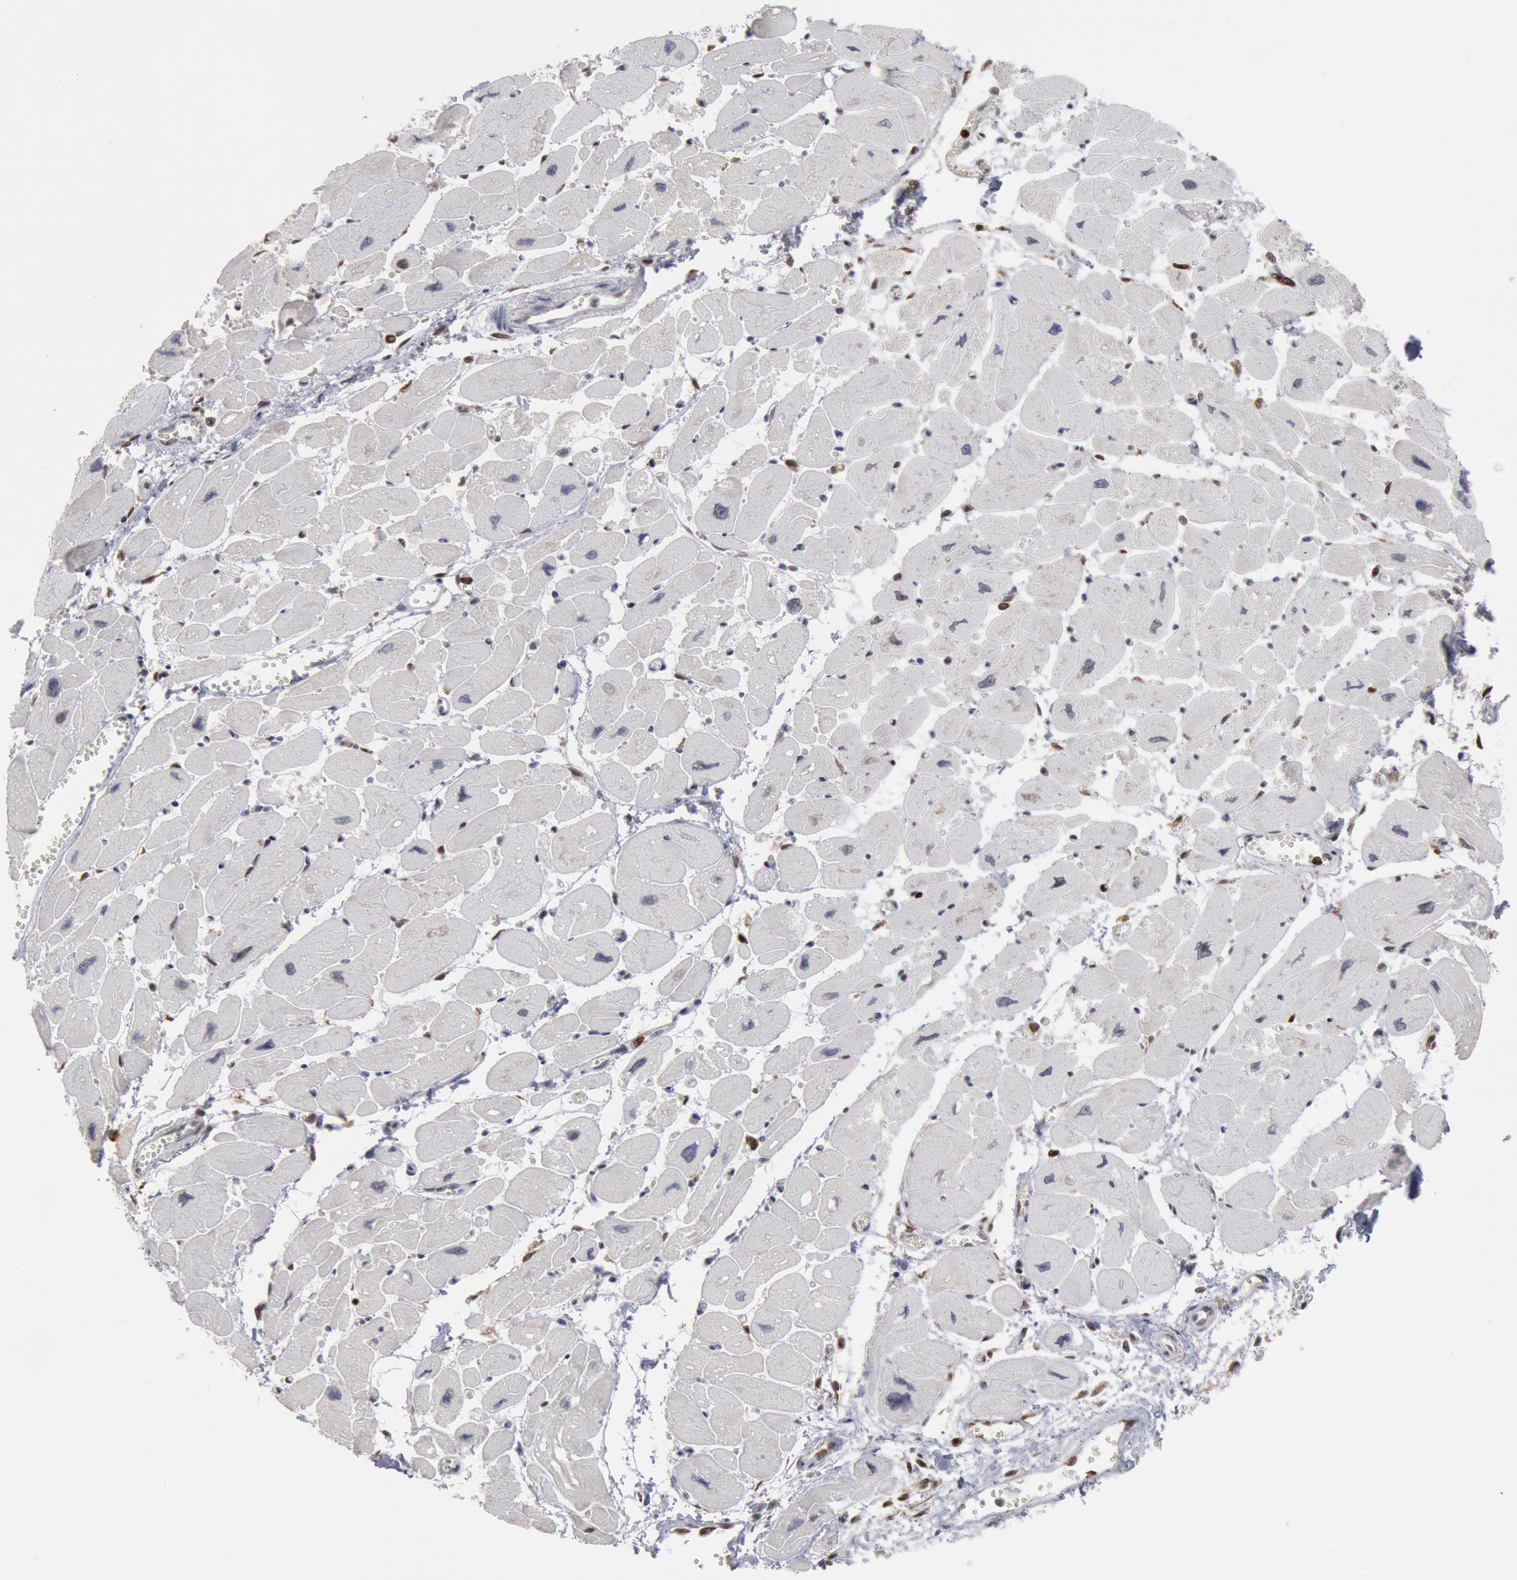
{"staining": {"intensity": "moderate", "quantity": "25%-75%", "location": "nuclear"}, "tissue": "heart muscle", "cell_type": "Cardiomyocytes", "image_type": "normal", "snomed": [{"axis": "morphology", "description": "Normal tissue, NOS"}, {"axis": "topography", "description": "Heart"}], "caption": "This micrograph displays normal heart muscle stained with IHC to label a protein in brown. The nuclear of cardiomyocytes show moderate positivity for the protein. Nuclei are counter-stained blue.", "gene": "SUB1", "patient": {"sex": "female", "age": 54}}